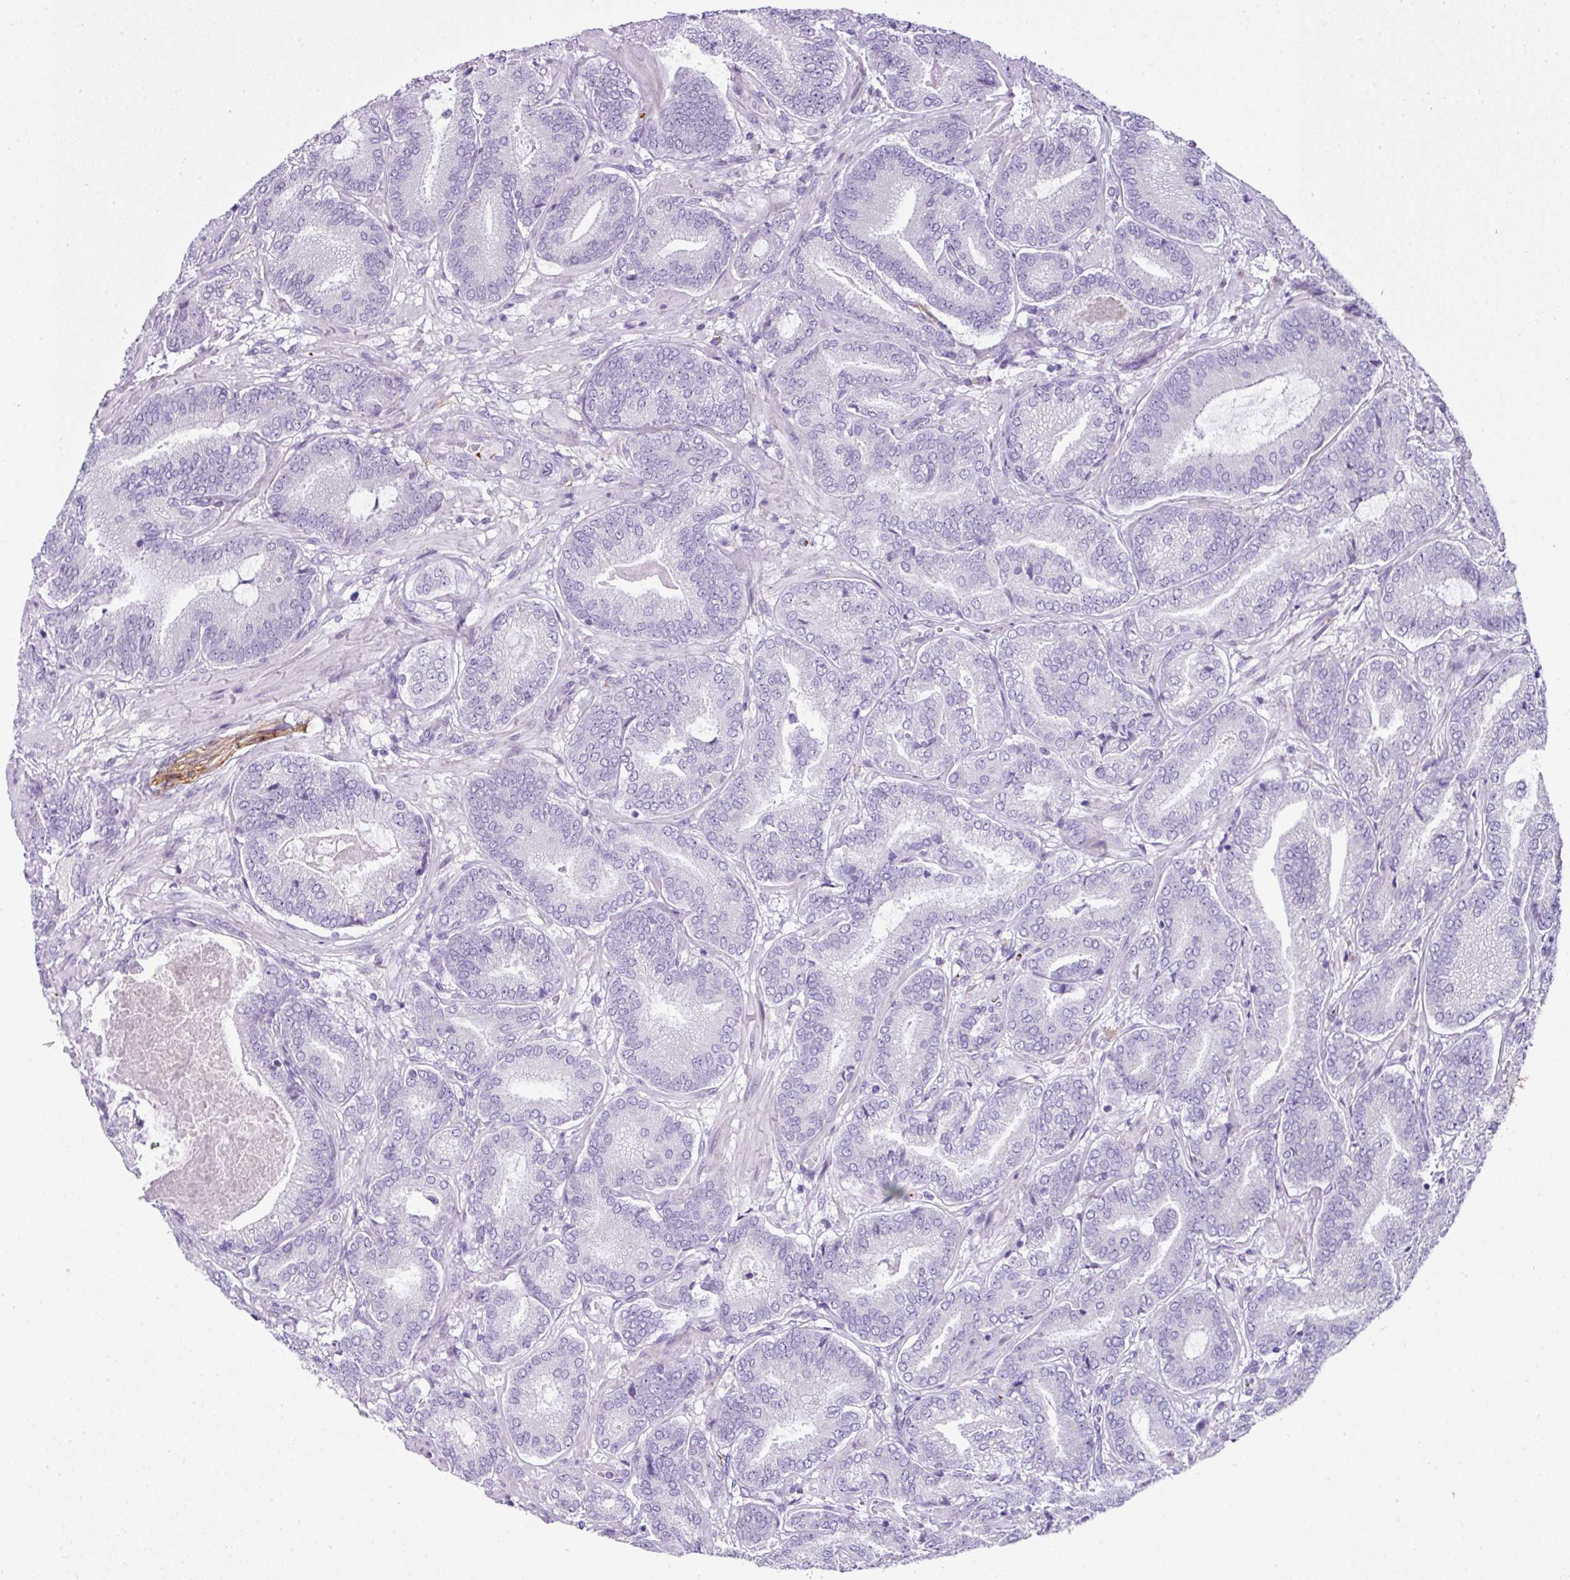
{"staining": {"intensity": "negative", "quantity": "none", "location": "none"}, "tissue": "prostate cancer", "cell_type": "Tumor cells", "image_type": "cancer", "snomed": [{"axis": "morphology", "description": "Adenocarcinoma, Low grade"}, {"axis": "topography", "description": "Prostate and seminal vesicle, NOS"}], "caption": "A micrograph of prostate cancer stained for a protein shows no brown staining in tumor cells.", "gene": "CMTM5", "patient": {"sex": "male", "age": 61}}